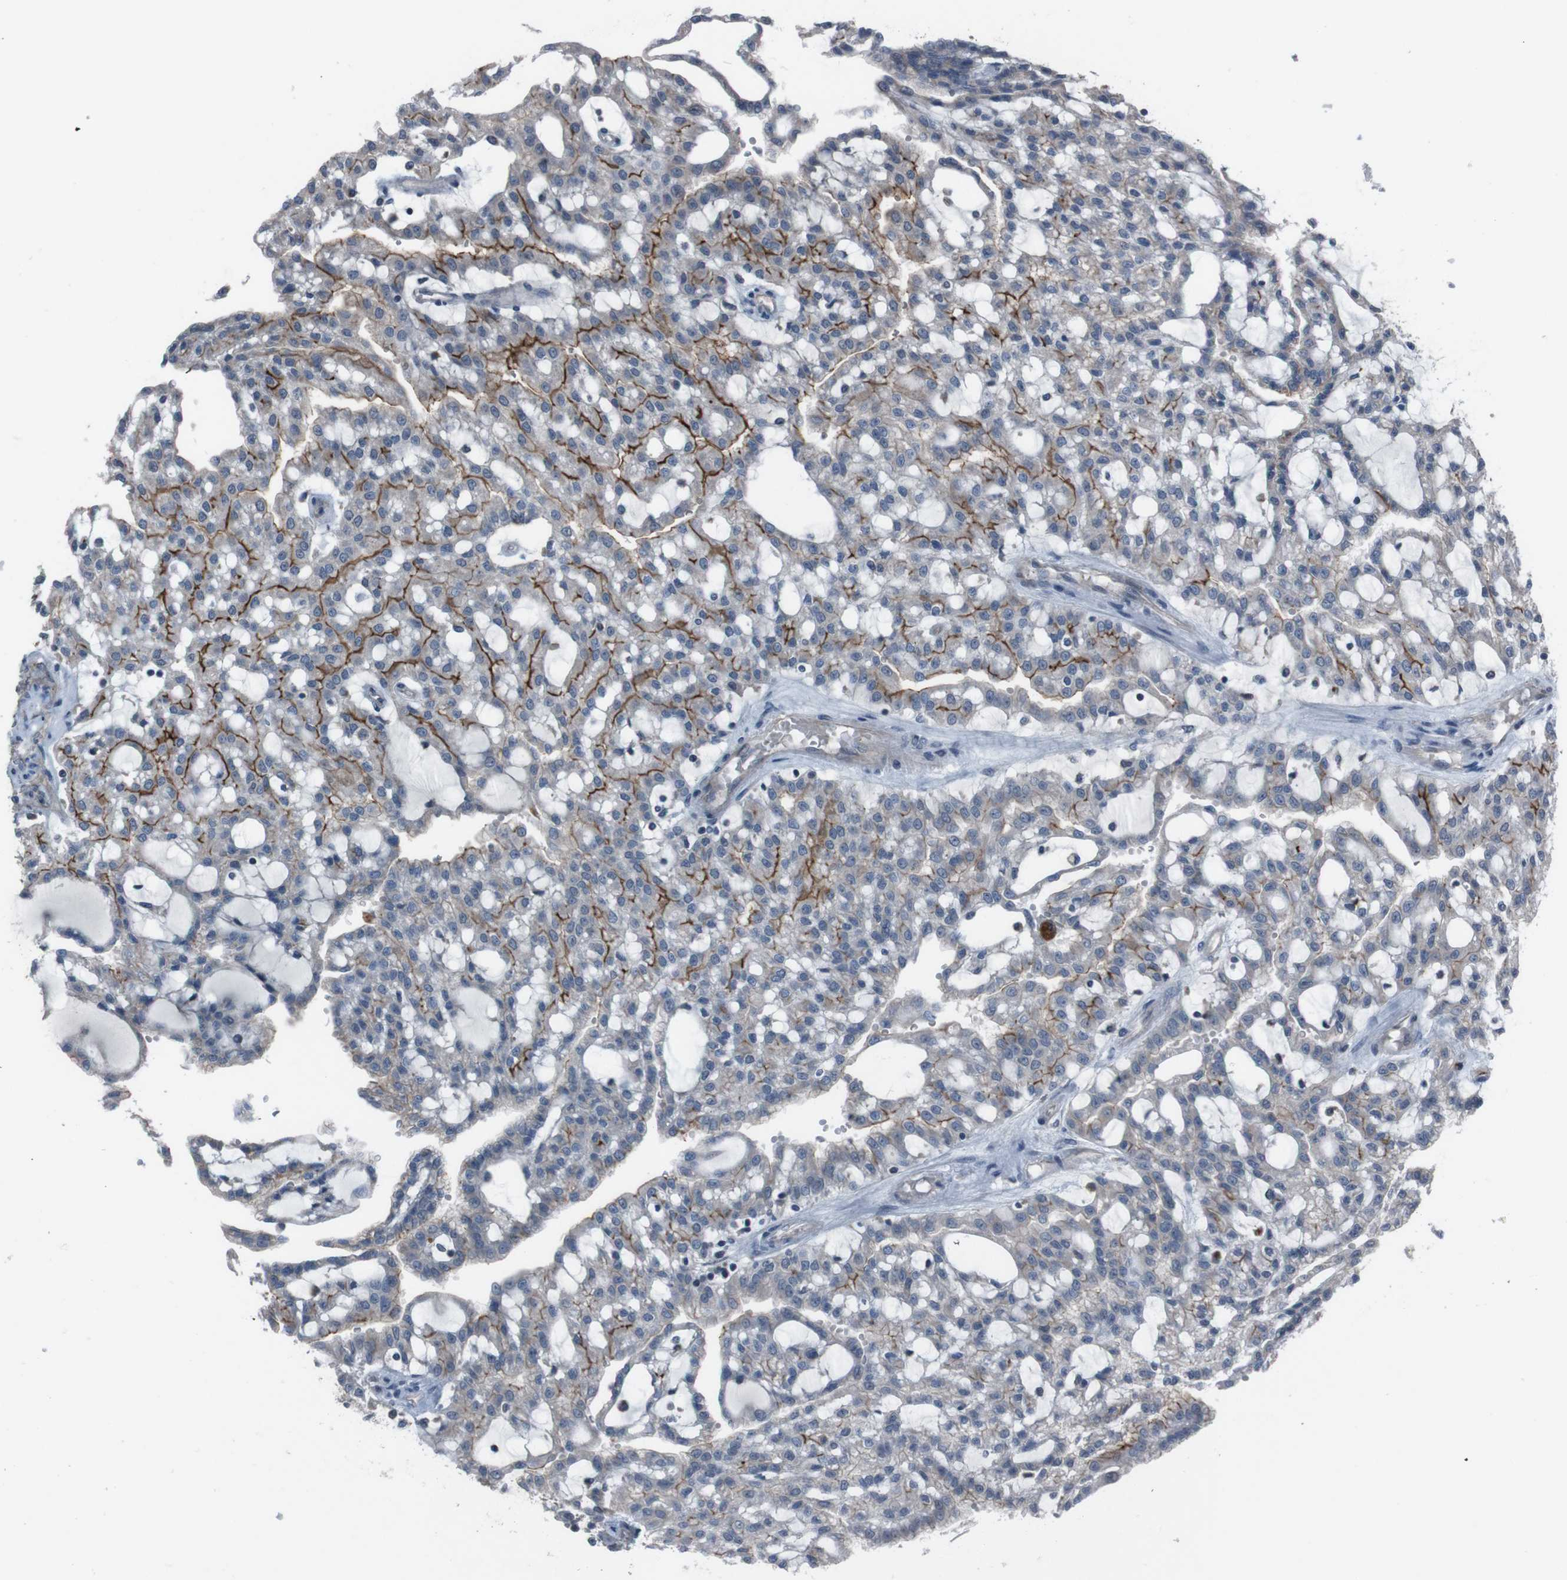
{"staining": {"intensity": "strong", "quantity": "25%-75%", "location": "cytoplasmic/membranous"}, "tissue": "renal cancer", "cell_type": "Tumor cells", "image_type": "cancer", "snomed": [{"axis": "morphology", "description": "Adenocarcinoma, NOS"}, {"axis": "topography", "description": "Kidney"}], "caption": "This is a histology image of immunohistochemistry staining of adenocarcinoma (renal), which shows strong staining in the cytoplasmic/membranous of tumor cells.", "gene": "EFNA5", "patient": {"sex": "male", "age": 63}}